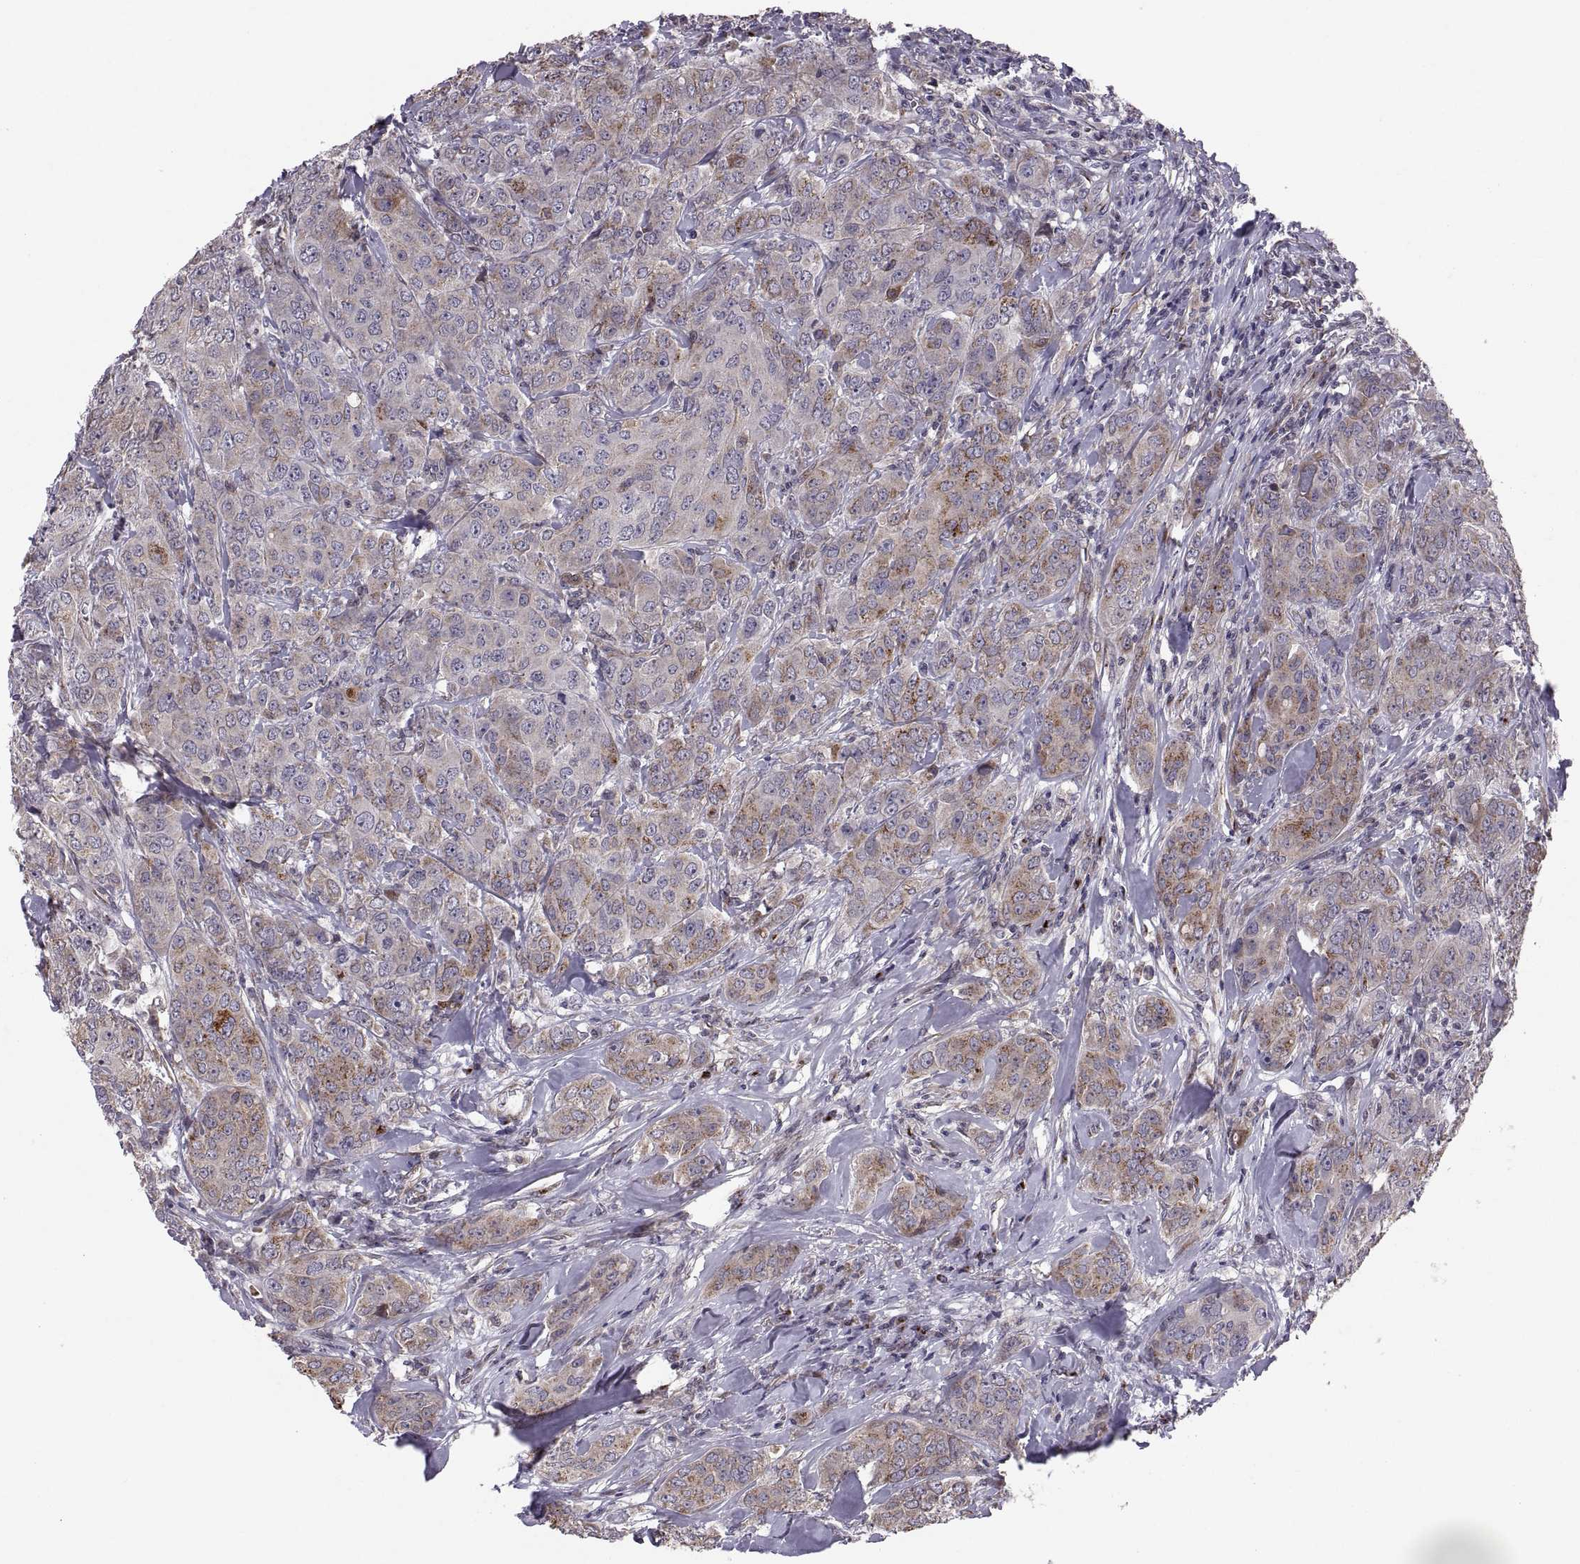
{"staining": {"intensity": "moderate", "quantity": "<25%", "location": "cytoplasmic/membranous"}, "tissue": "breast cancer", "cell_type": "Tumor cells", "image_type": "cancer", "snomed": [{"axis": "morphology", "description": "Duct carcinoma"}, {"axis": "topography", "description": "Breast"}], "caption": "Immunohistochemical staining of human intraductal carcinoma (breast) exhibits moderate cytoplasmic/membranous protein staining in approximately <25% of tumor cells. The protein of interest is stained brown, and the nuclei are stained in blue (DAB IHC with brightfield microscopy, high magnification).", "gene": "TESC", "patient": {"sex": "female", "age": 43}}